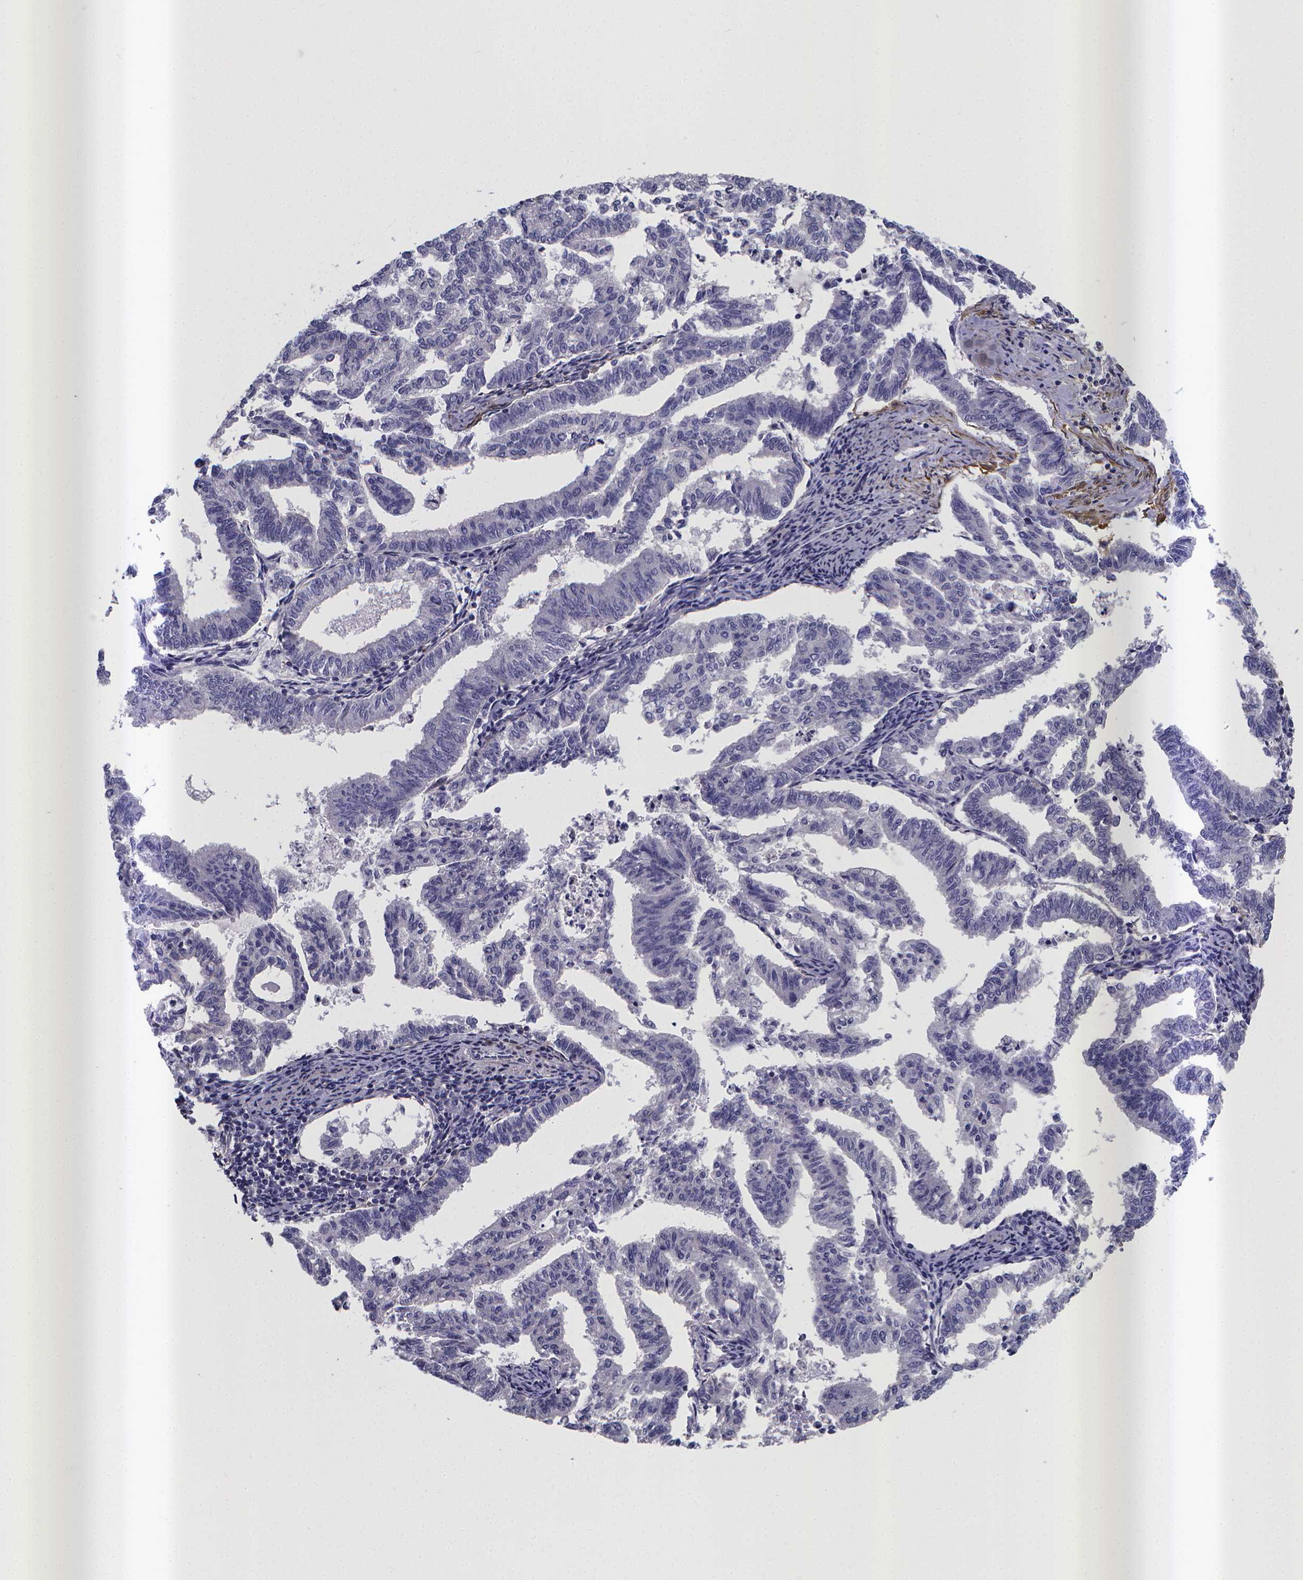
{"staining": {"intensity": "negative", "quantity": "none", "location": "none"}, "tissue": "endometrial cancer", "cell_type": "Tumor cells", "image_type": "cancer", "snomed": [{"axis": "morphology", "description": "Adenocarcinoma, NOS"}, {"axis": "topography", "description": "Endometrium"}], "caption": "Immunohistochemical staining of adenocarcinoma (endometrial) exhibits no significant expression in tumor cells.", "gene": "RERG", "patient": {"sex": "female", "age": 79}}